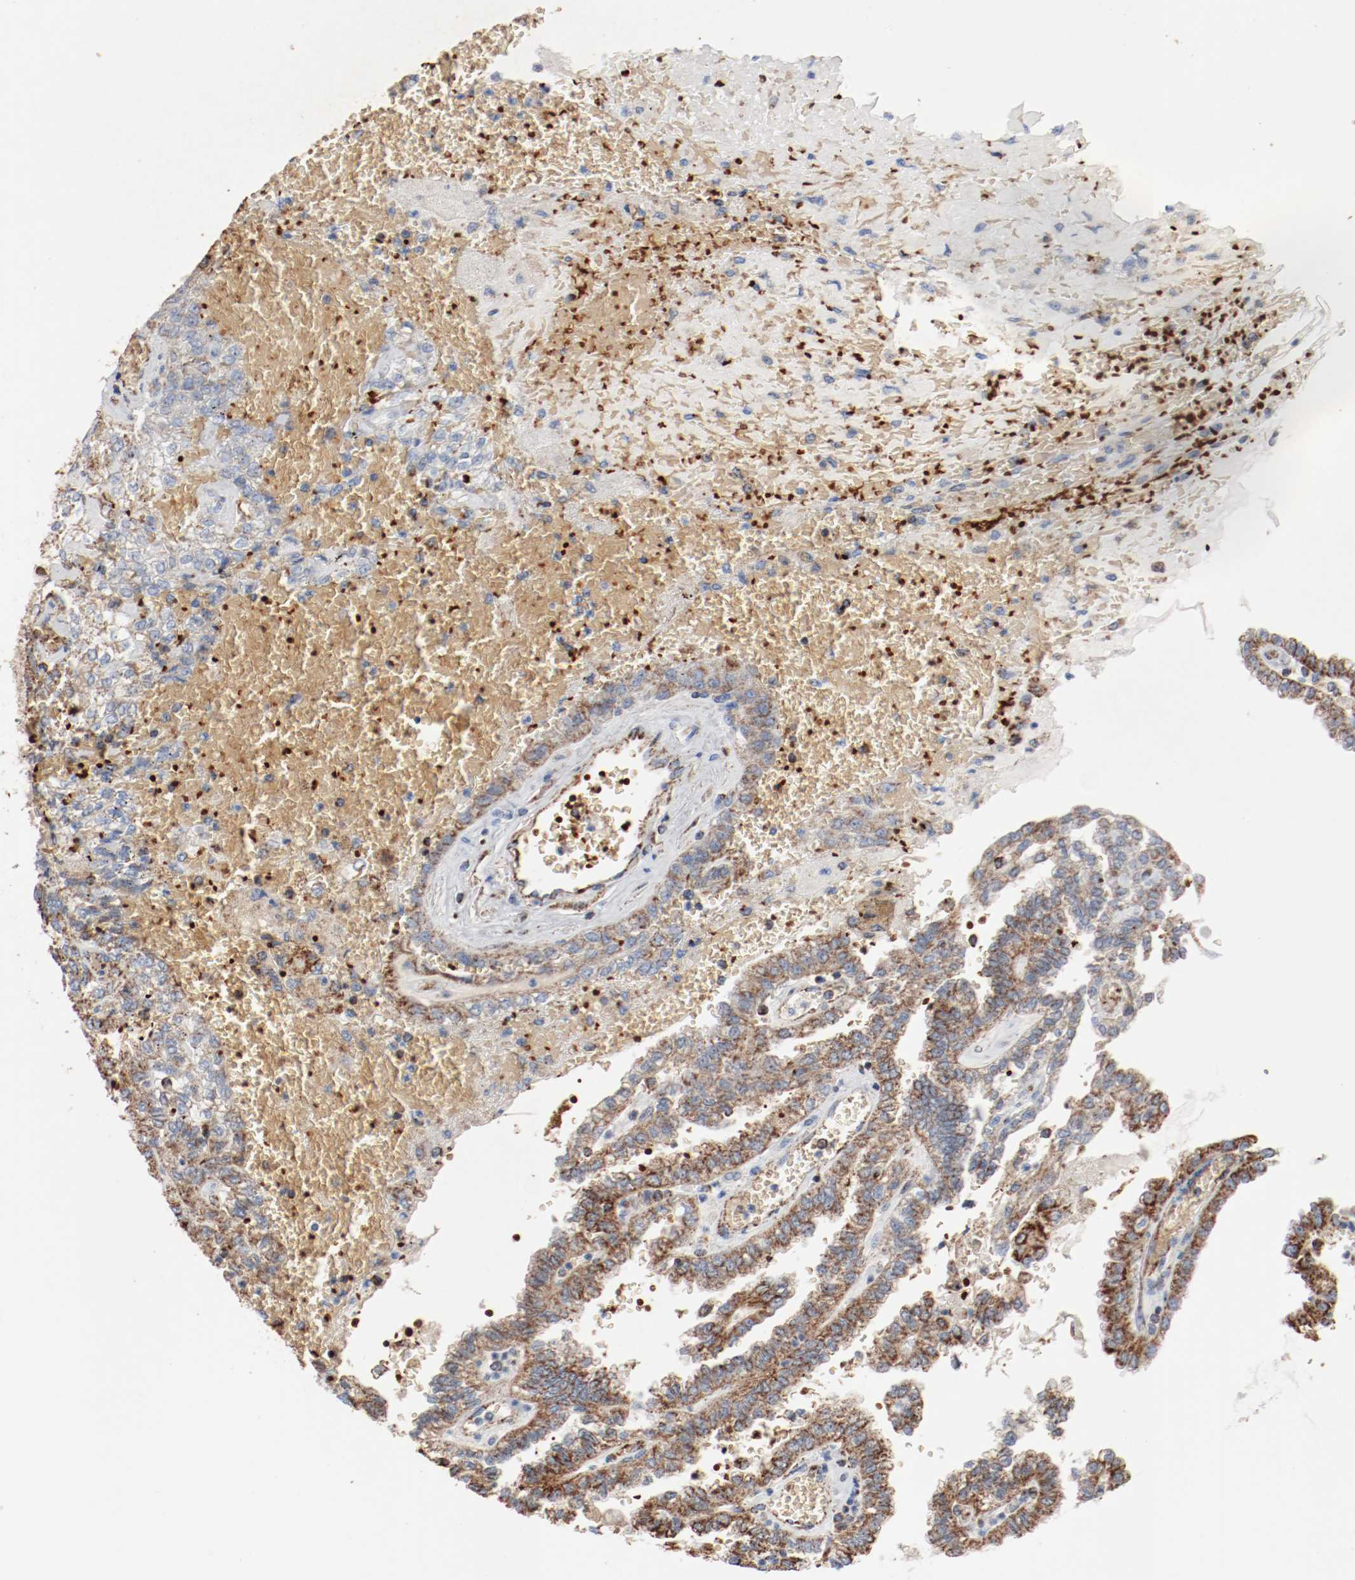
{"staining": {"intensity": "moderate", "quantity": ">75%", "location": "cytoplasmic/membranous"}, "tissue": "renal cancer", "cell_type": "Tumor cells", "image_type": "cancer", "snomed": [{"axis": "morphology", "description": "Inflammation, NOS"}, {"axis": "morphology", "description": "Adenocarcinoma, NOS"}, {"axis": "topography", "description": "Kidney"}], "caption": "Human adenocarcinoma (renal) stained with a protein marker displays moderate staining in tumor cells.", "gene": "NDUFB8", "patient": {"sex": "male", "age": 68}}